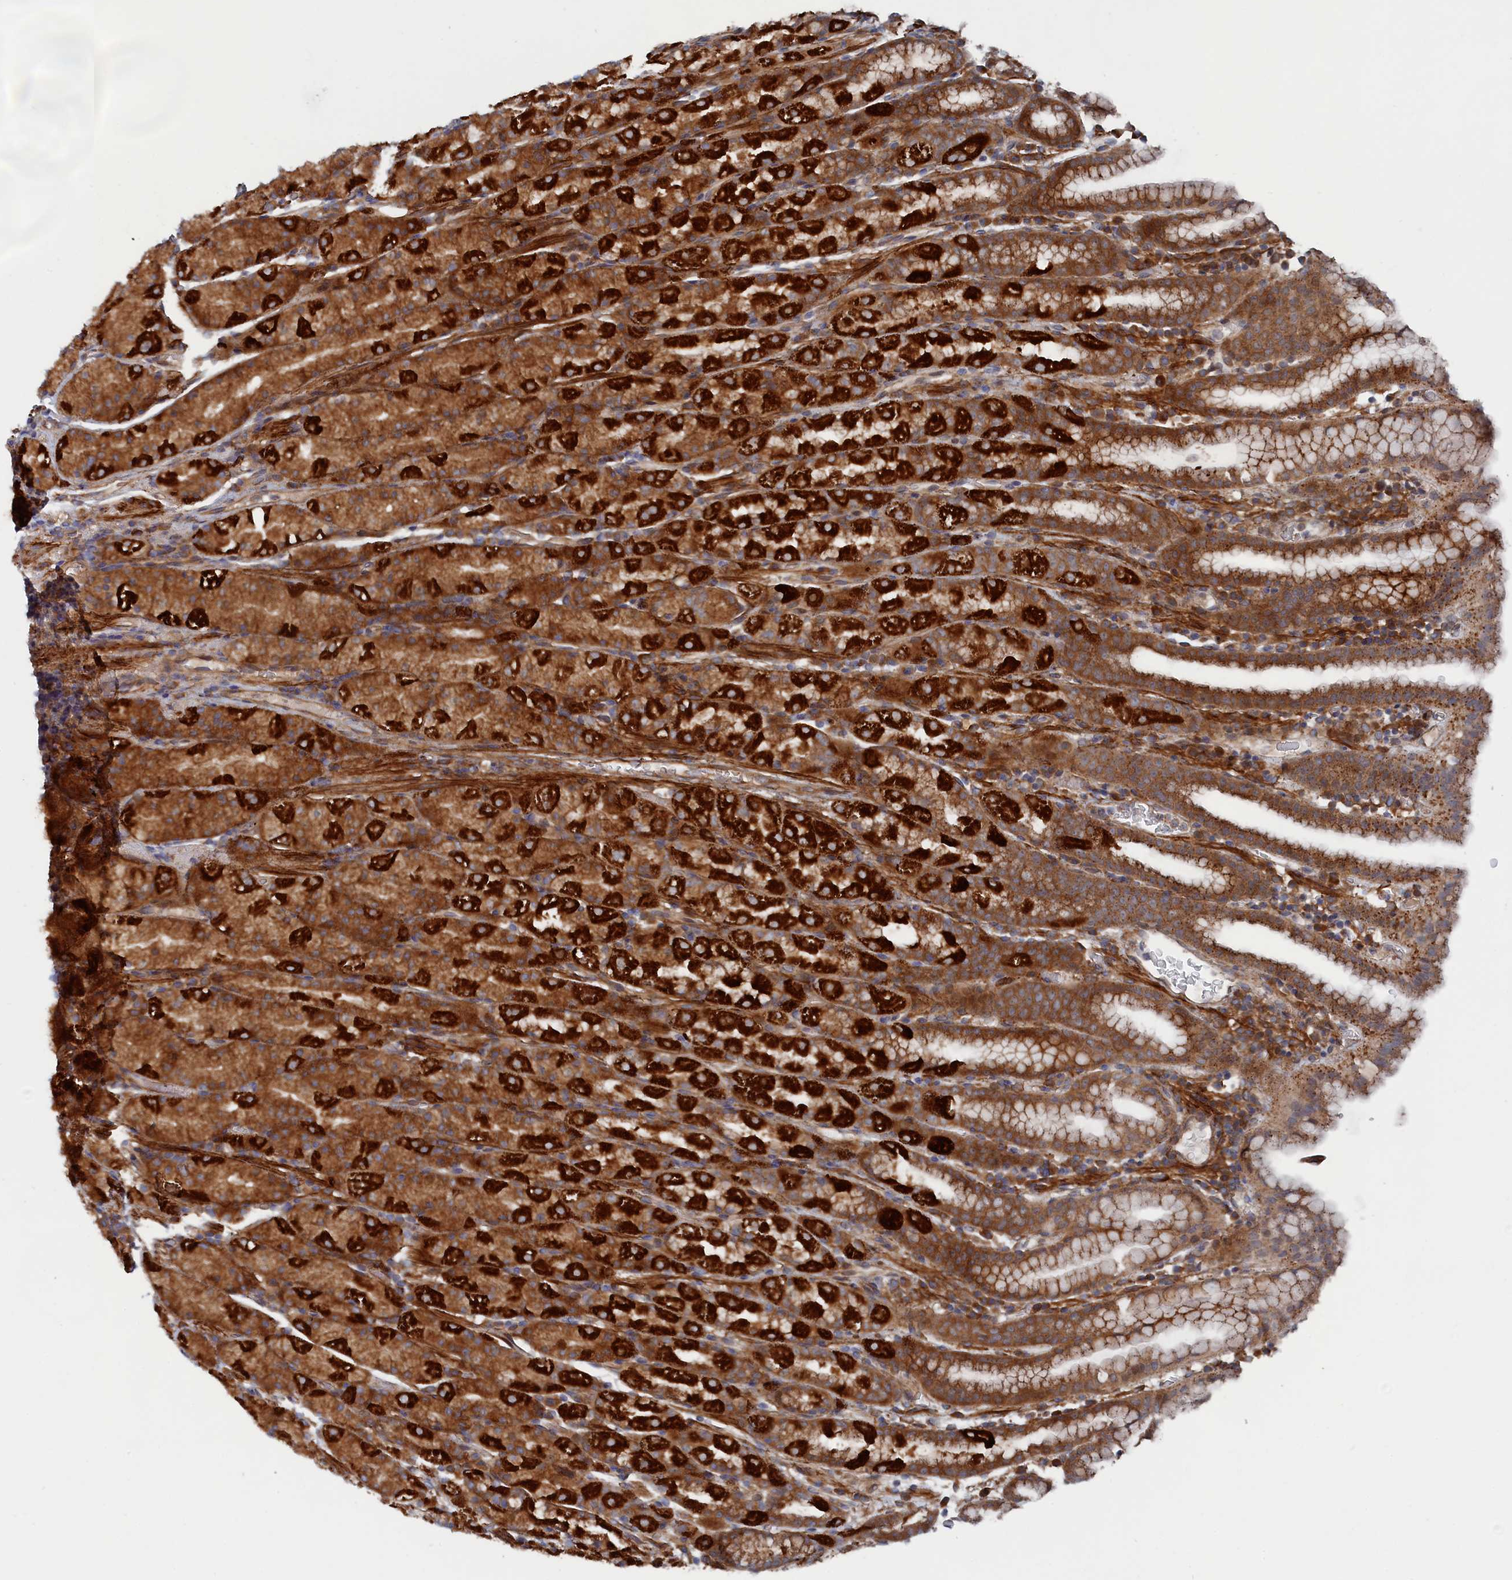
{"staining": {"intensity": "strong", "quantity": ">75%", "location": "cytoplasmic/membranous"}, "tissue": "stomach", "cell_type": "Glandular cells", "image_type": "normal", "snomed": [{"axis": "morphology", "description": "Normal tissue, NOS"}, {"axis": "topography", "description": "Stomach, upper"}, {"axis": "topography", "description": "Stomach, lower"}, {"axis": "topography", "description": "Small intestine"}], "caption": "Strong cytoplasmic/membranous staining is appreciated in about >75% of glandular cells in unremarkable stomach. The protein of interest is shown in brown color, while the nuclei are stained blue.", "gene": "TMEM196", "patient": {"sex": "male", "age": 68}}